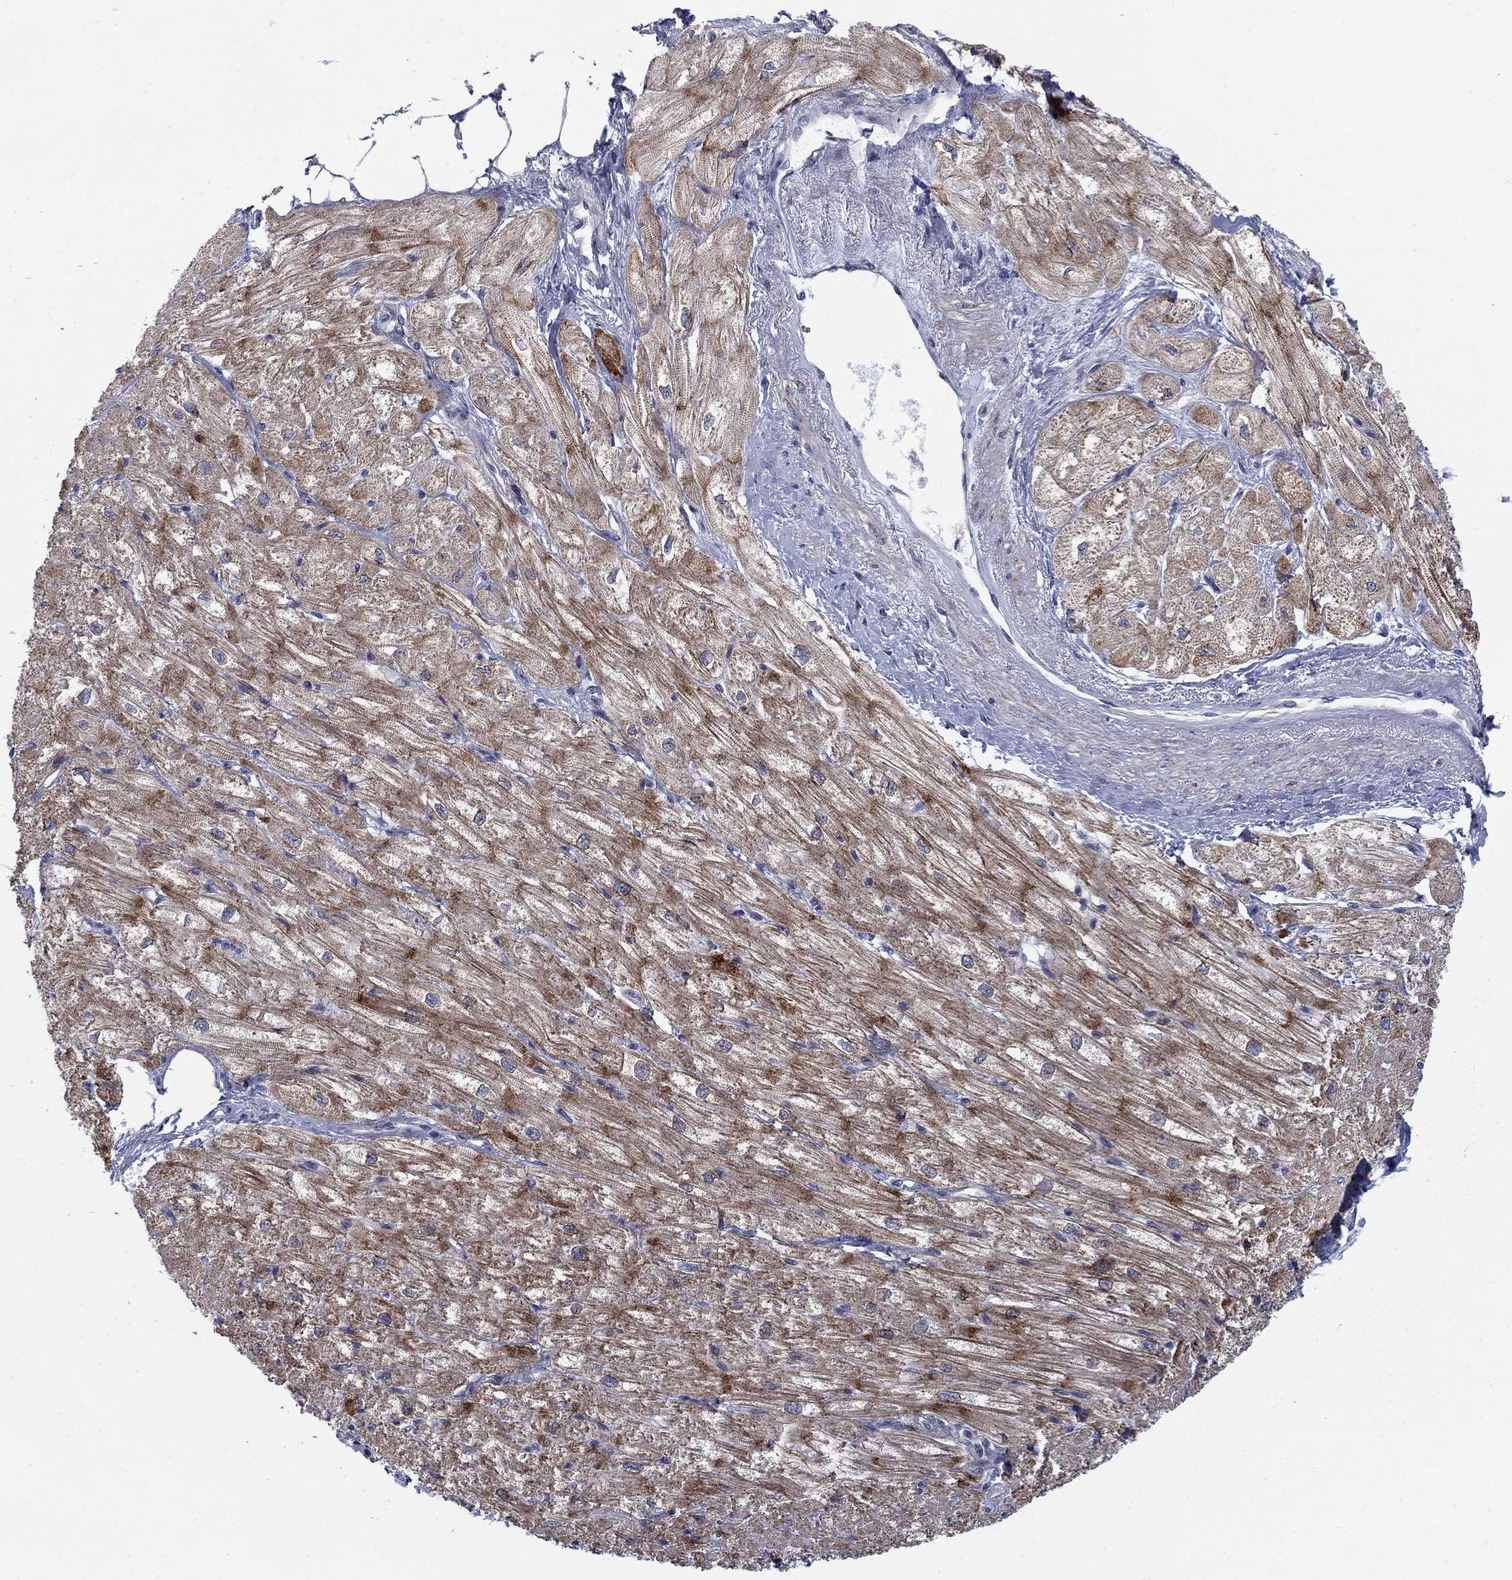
{"staining": {"intensity": "moderate", "quantity": "25%-75%", "location": "cytoplasmic/membranous"}, "tissue": "heart muscle", "cell_type": "Cardiomyocytes", "image_type": "normal", "snomed": [{"axis": "morphology", "description": "Normal tissue, NOS"}, {"axis": "topography", "description": "Heart"}], "caption": "Moderate cytoplasmic/membranous protein staining is seen in about 25%-75% of cardiomyocytes in heart muscle. (DAB (3,3'-diaminobenzidine) IHC with brightfield microscopy, high magnification).", "gene": "FXR1", "patient": {"sex": "male", "age": 57}}